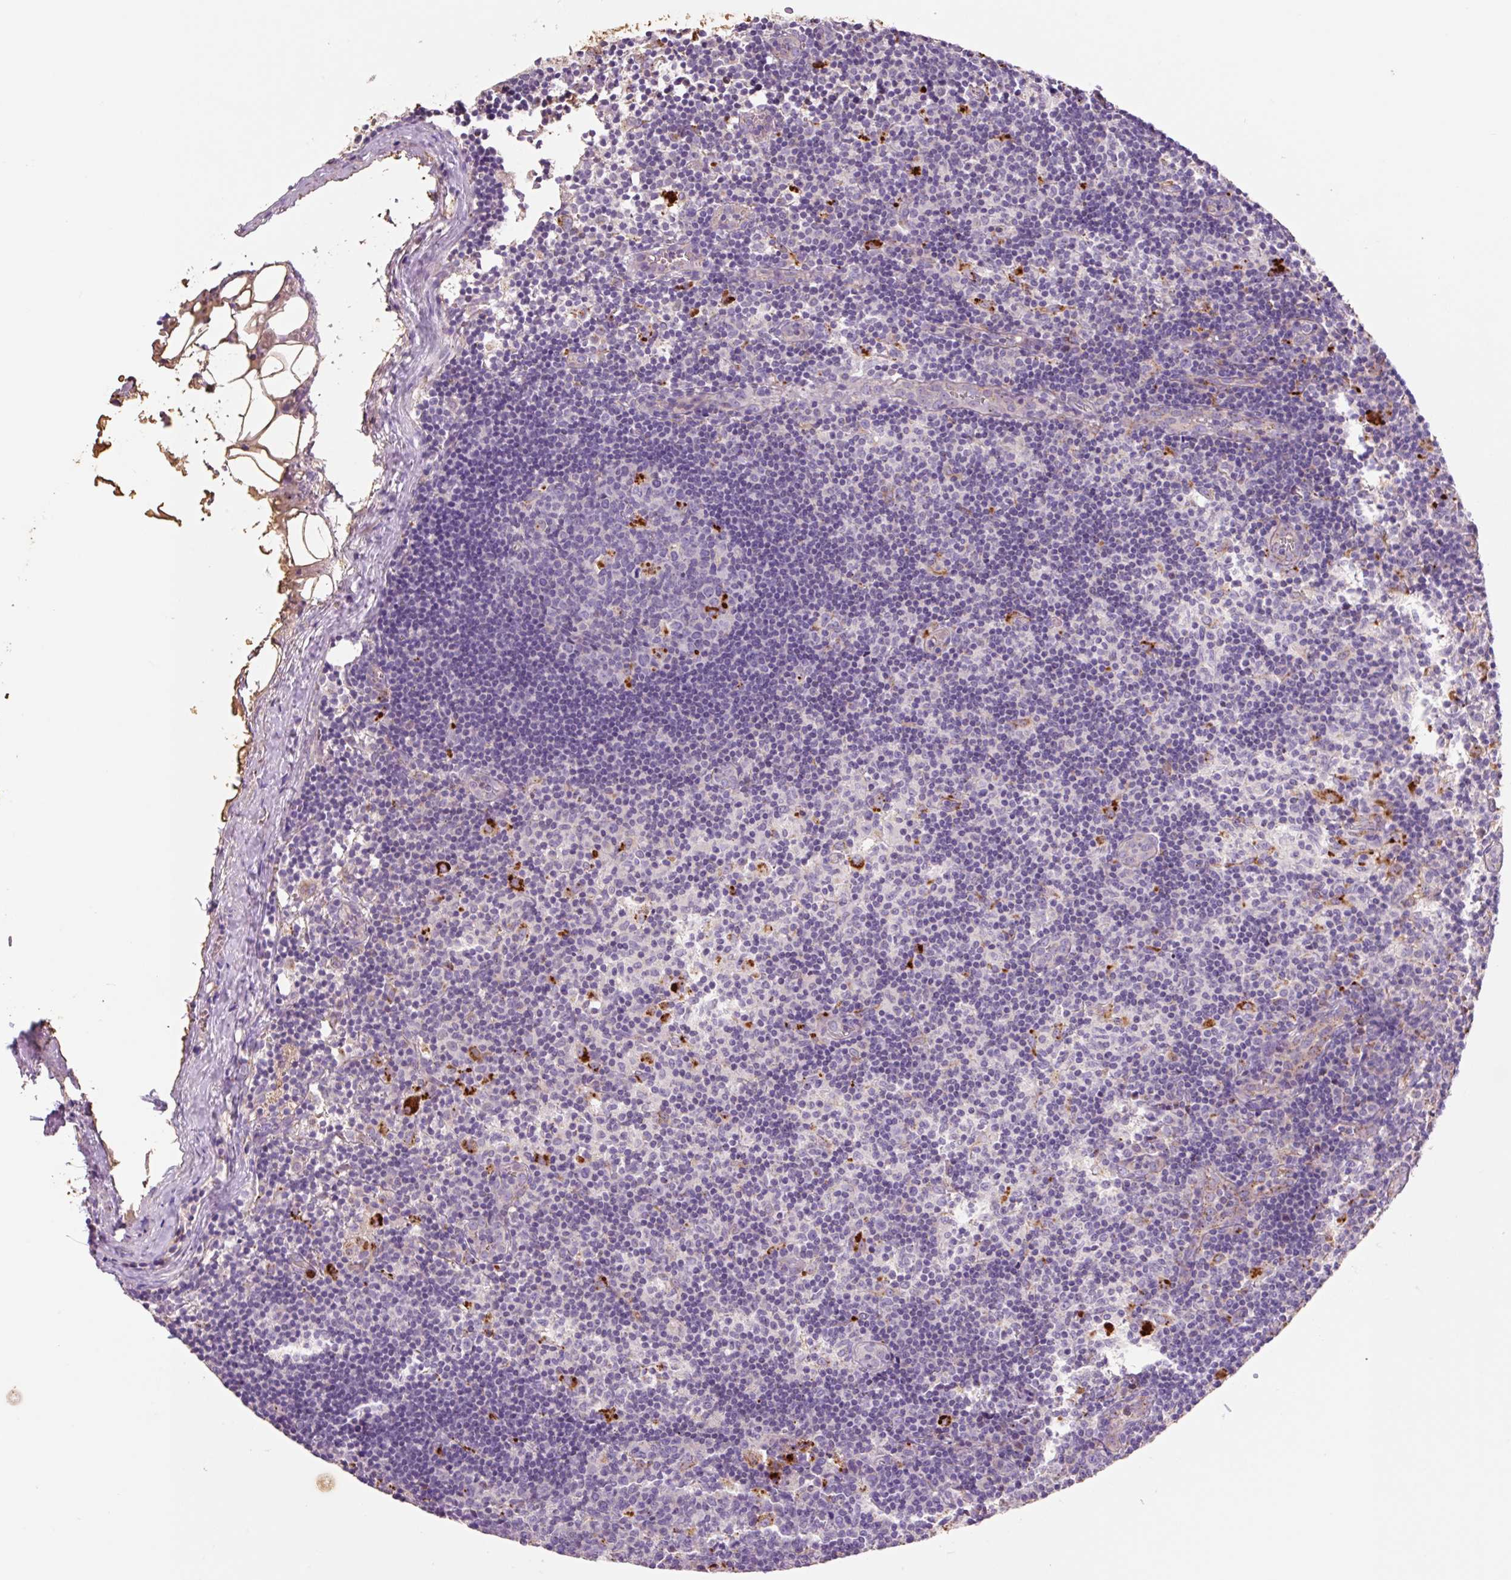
{"staining": {"intensity": "negative", "quantity": "none", "location": "none"}, "tissue": "lymph node", "cell_type": "Germinal center cells", "image_type": "normal", "snomed": [{"axis": "morphology", "description": "Normal tissue, NOS"}, {"axis": "topography", "description": "Lymph node"}], "caption": "High power microscopy micrograph of an immunohistochemistry histopathology image of benign lymph node, revealing no significant positivity in germinal center cells. (DAB (3,3'-diaminobenzidine) immunohistochemistry, high magnification).", "gene": "HEXA", "patient": {"sex": "female", "age": 45}}